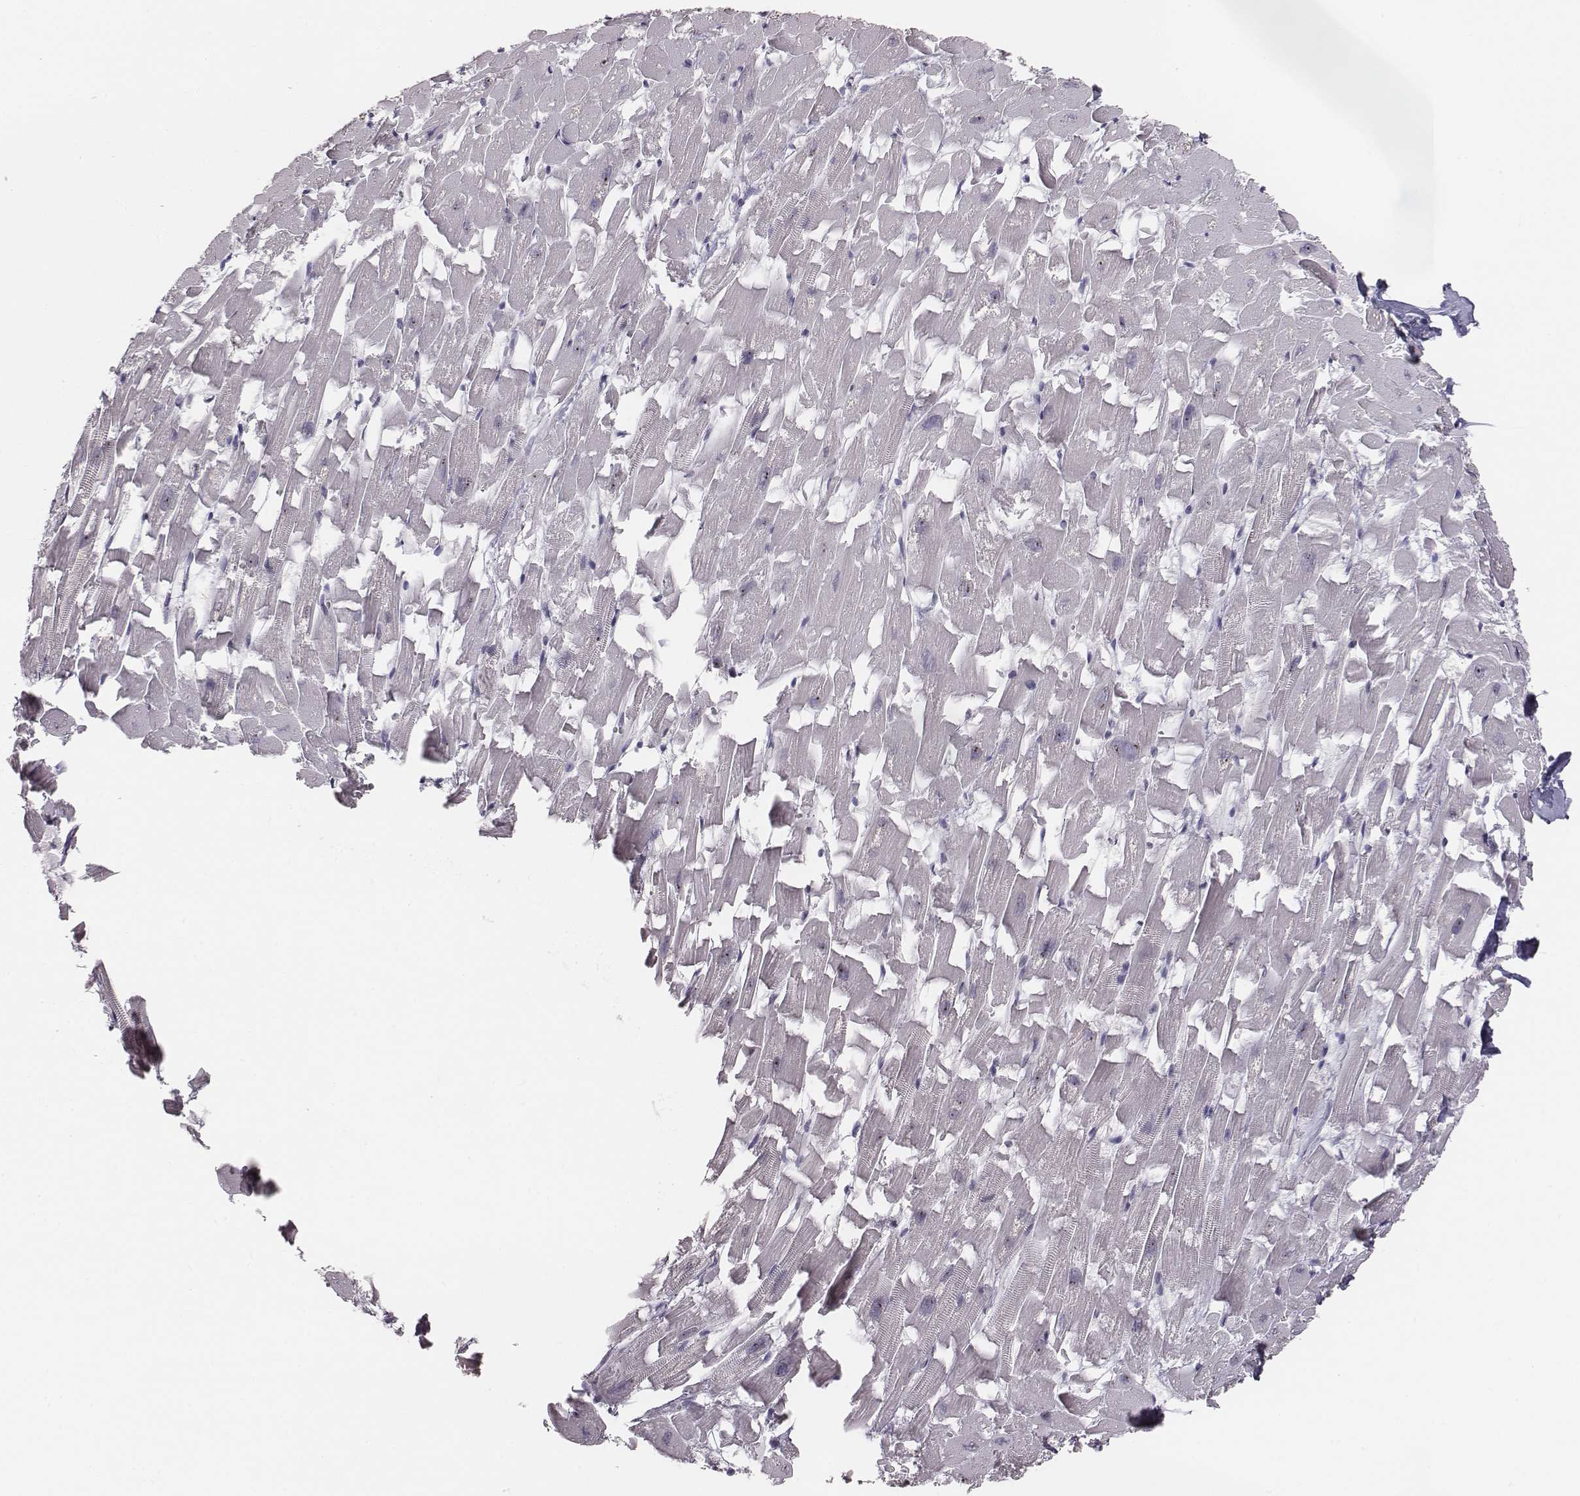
{"staining": {"intensity": "moderate", "quantity": ">75%", "location": "nuclear"}, "tissue": "heart muscle", "cell_type": "Cardiomyocytes", "image_type": "normal", "snomed": [{"axis": "morphology", "description": "Normal tissue, NOS"}, {"axis": "topography", "description": "Heart"}], "caption": "Unremarkable heart muscle was stained to show a protein in brown. There is medium levels of moderate nuclear expression in about >75% of cardiomyocytes. (DAB = brown stain, brightfield microscopy at high magnification).", "gene": "NIFK", "patient": {"sex": "female", "age": 64}}